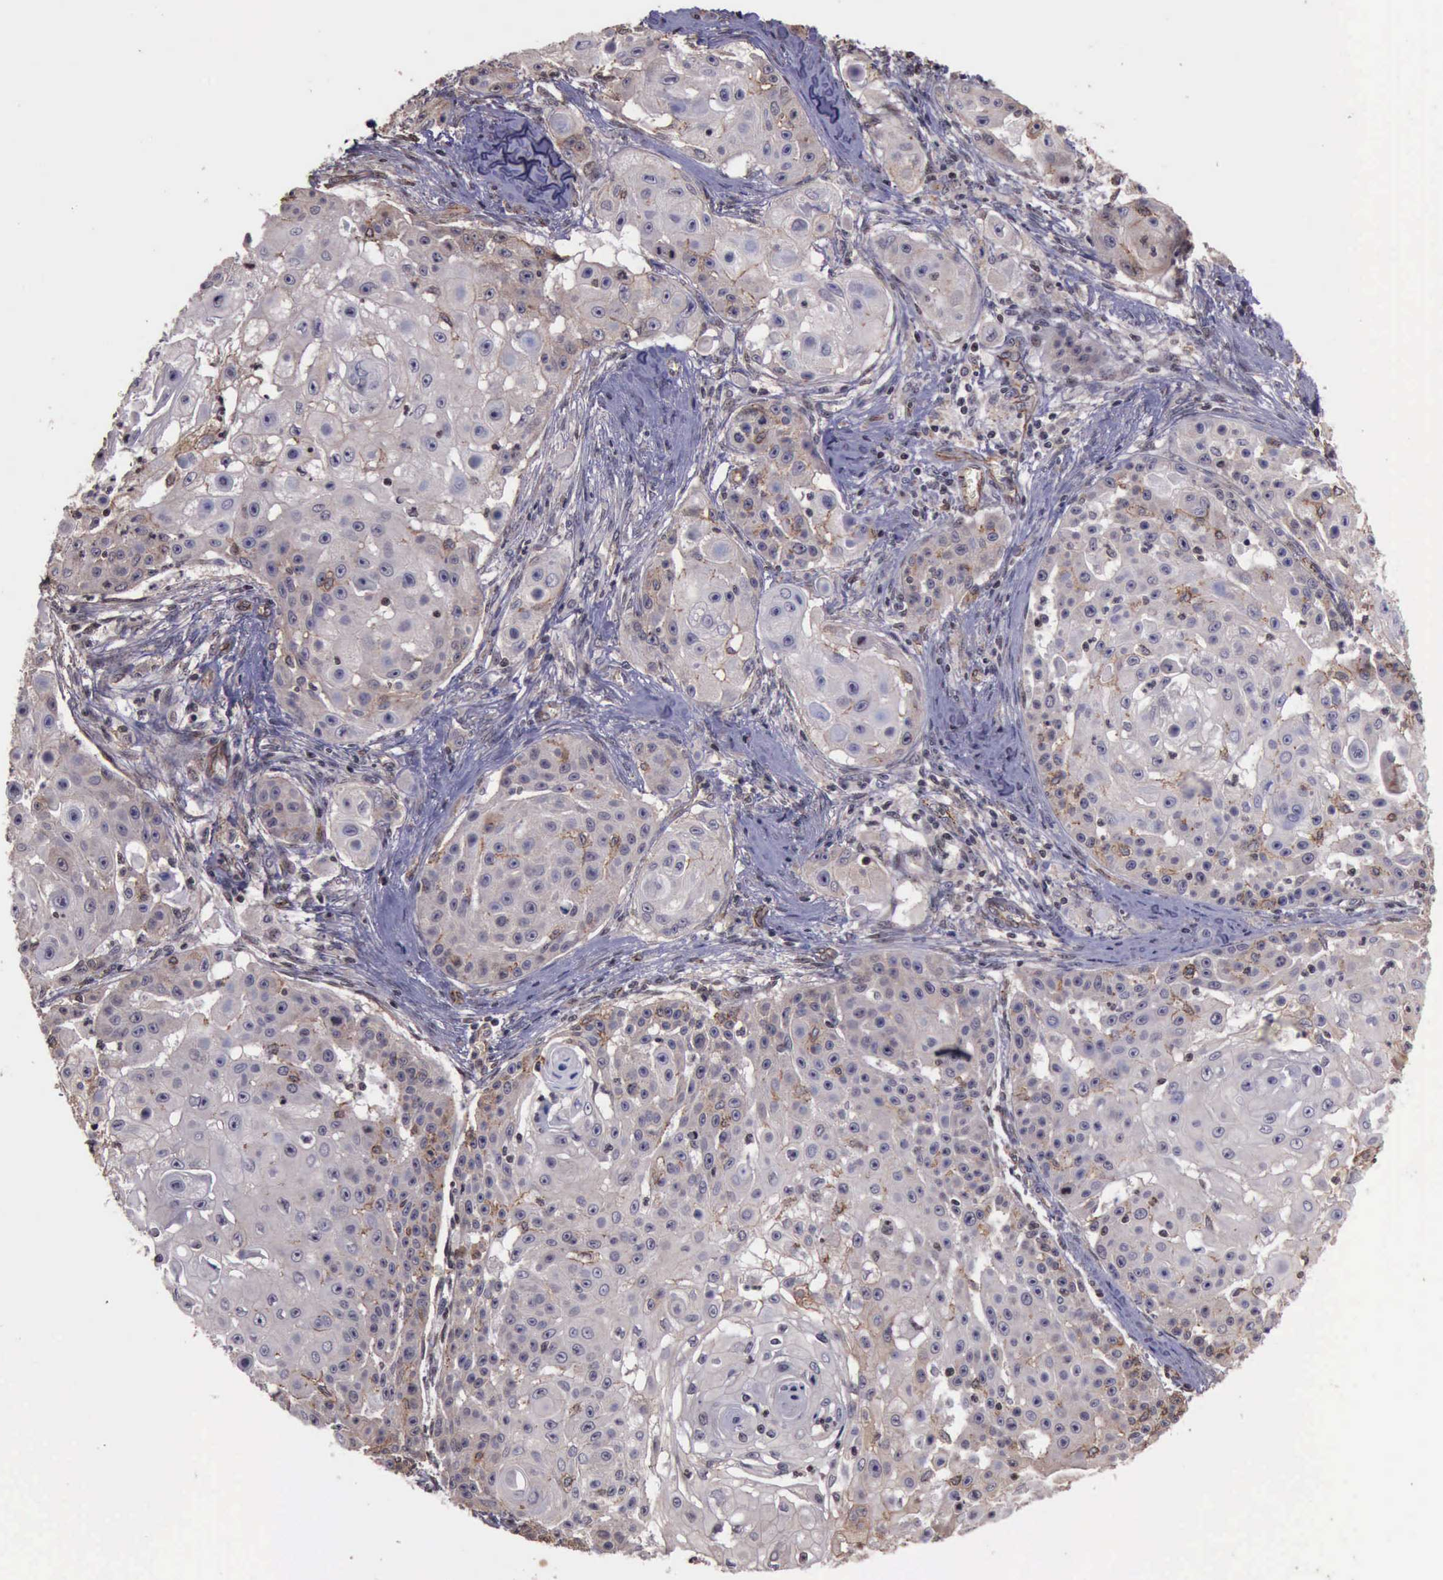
{"staining": {"intensity": "weak", "quantity": "<25%", "location": "cytoplasmic/membranous"}, "tissue": "skin cancer", "cell_type": "Tumor cells", "image_type": "cancer", "snomed": [{"axis": "morphology", "description": "Squamous cell carcinoma, NOS"}, {"axis": "topography", "description": "Skin"}], "caption": "Immunohistochemical staining of human squamous cell carcinoma (skin) displays no significant staining in tumor cells.", "gene": "CTNNB1", "patient": {"sex": "female", "age": 57}}